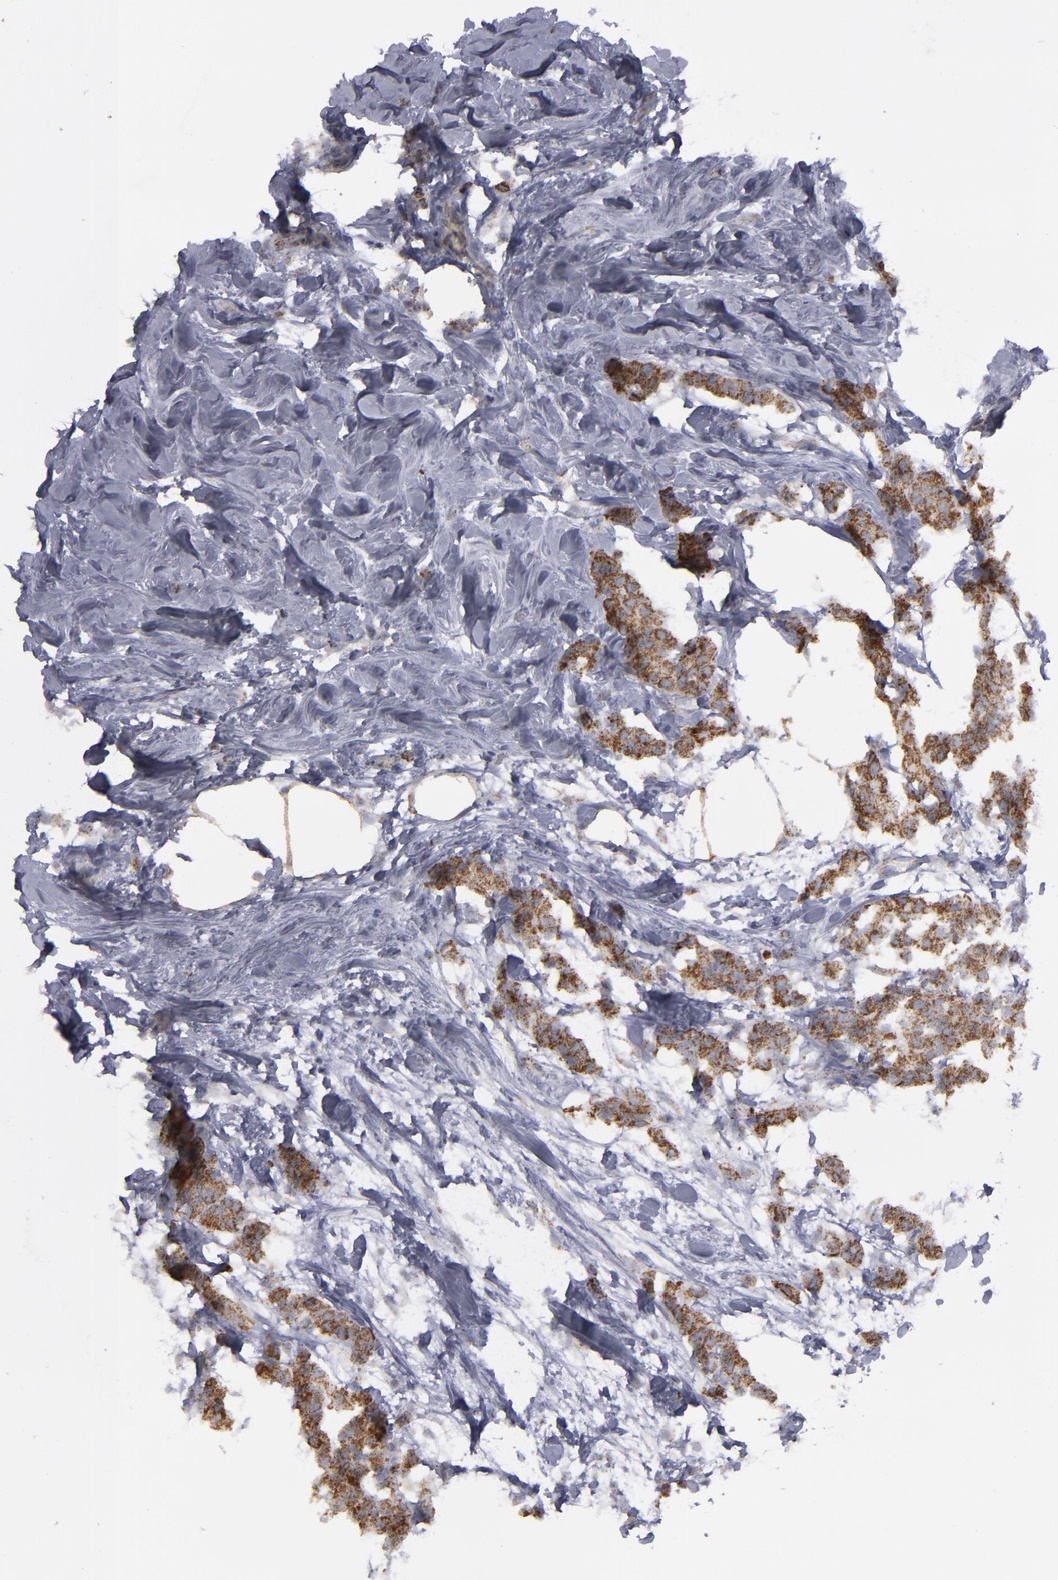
{"staining": {"intensity": "strong", "quantity": ">75%", "location": "cytoplasmic/membranous"}, "tissue": "breast cancer", "cell_type": "Tumor cells", "image_type": "cancer", "snomed": [{"axis": "morphology", "description": "Duct carcinoma"}, {"axis": "topography", "description": "Breast"}], "caption": "Brown immunohistochemical staining in breast cancer reveals strong cytoplasmic/membranous staining in approximately >75% of tumor cells.", "gene": "MYOM2", "patient": {"sex": "female", "age": 84}}